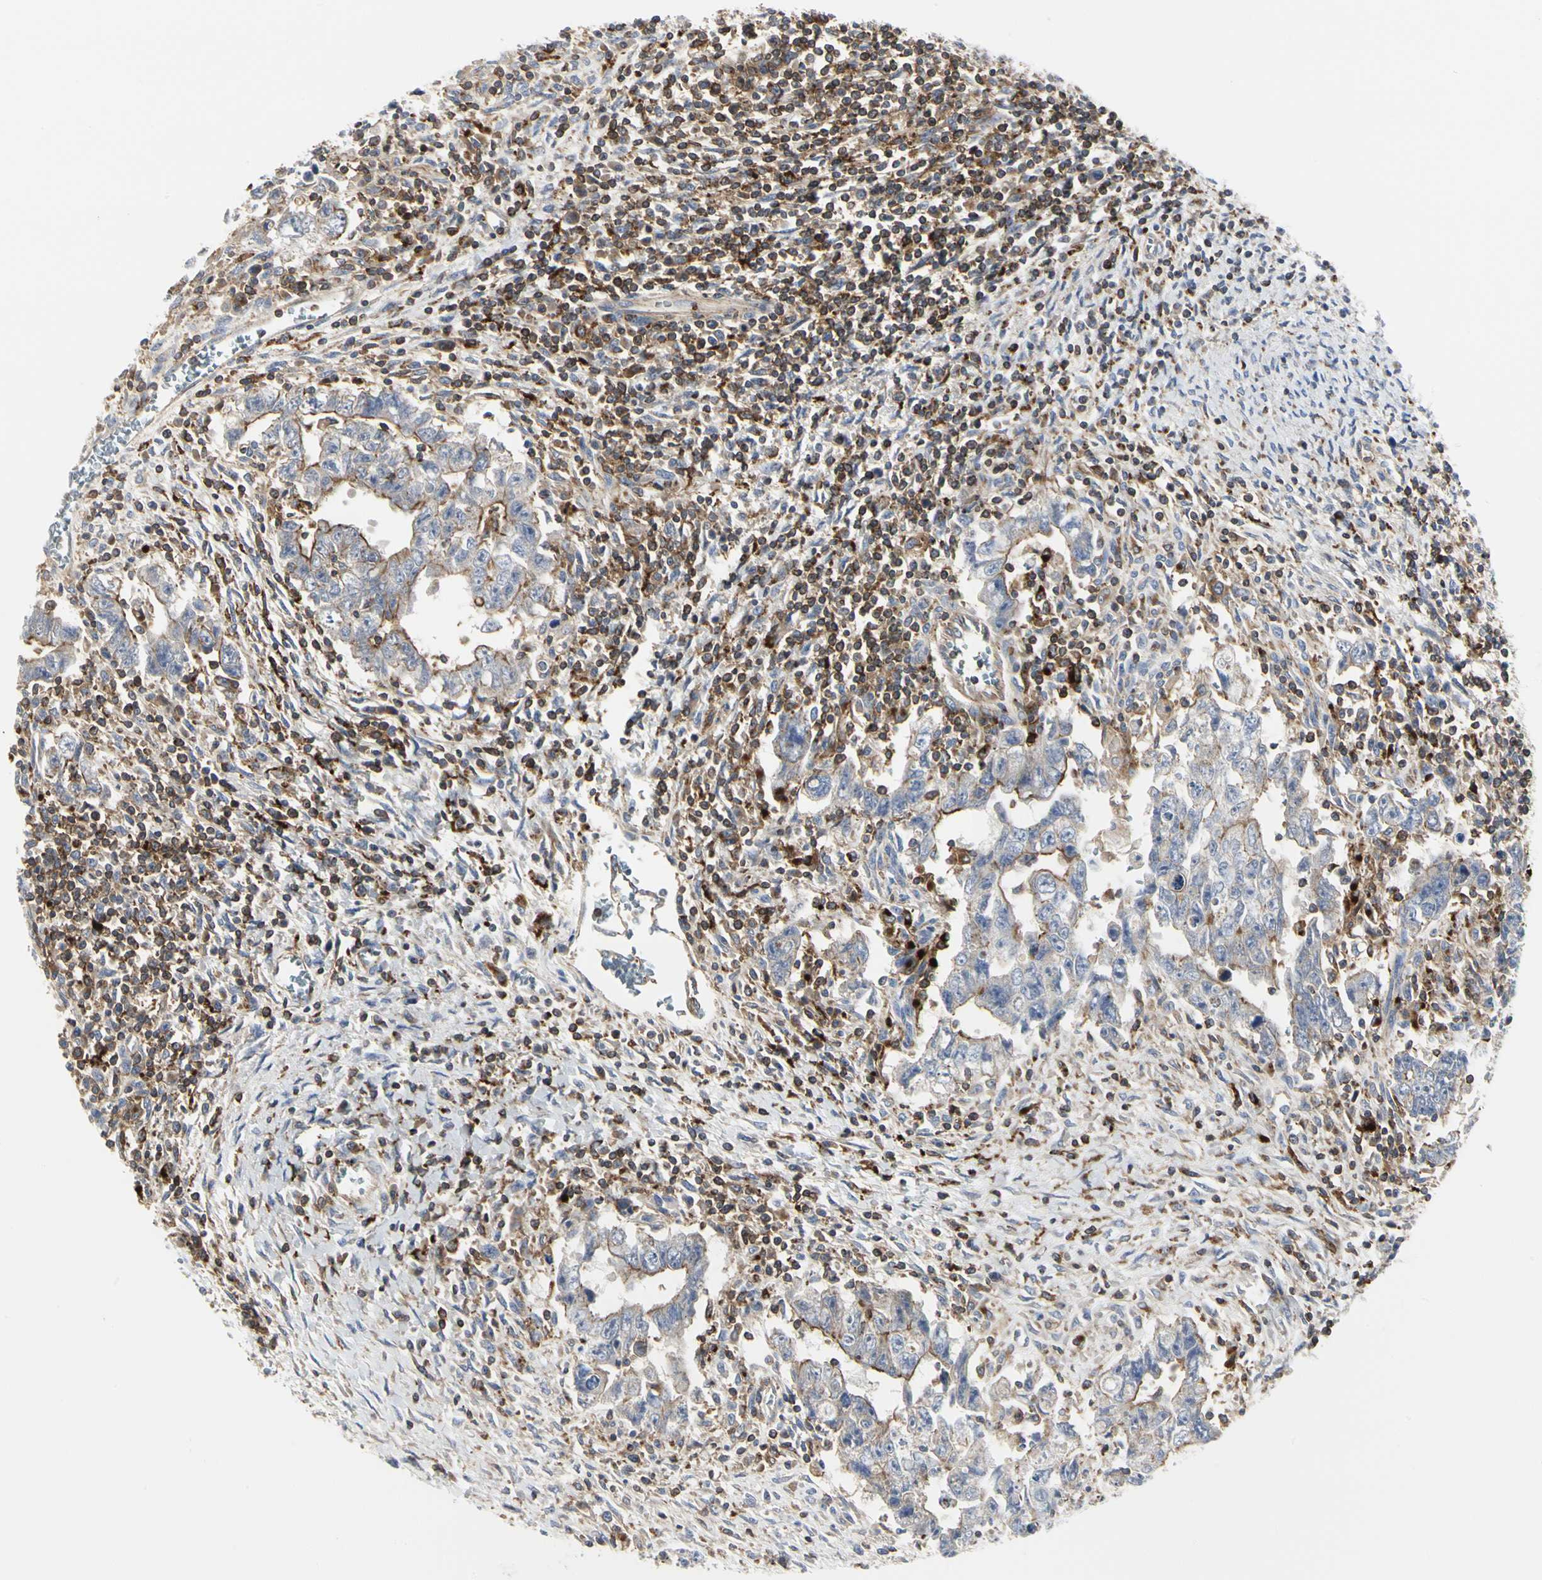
{"staining": {"intensity": "weak", "quantity": "25%-75%", "location": "cytoplasmic/membranous"}, "tissue": "testis cancer", "cell_type": "Tumor cells", "image_type": "cancer", "snomed": [{"axis": "morphology", "description": "Carcinoma, Embryonal, NOS"}, {"axis": "topography", "description": "Testis"}], "caption": "DAB (3,3'-diaminobenzidine) immunohistochemical staining of human testis cancer (embryonal carcinoma) reveals weak cytoplasmic/membranous protein expression in about 25%-75% of tumor cells.", "gene": "NAPG", "patient": {"sex": "male", "age": 28}}